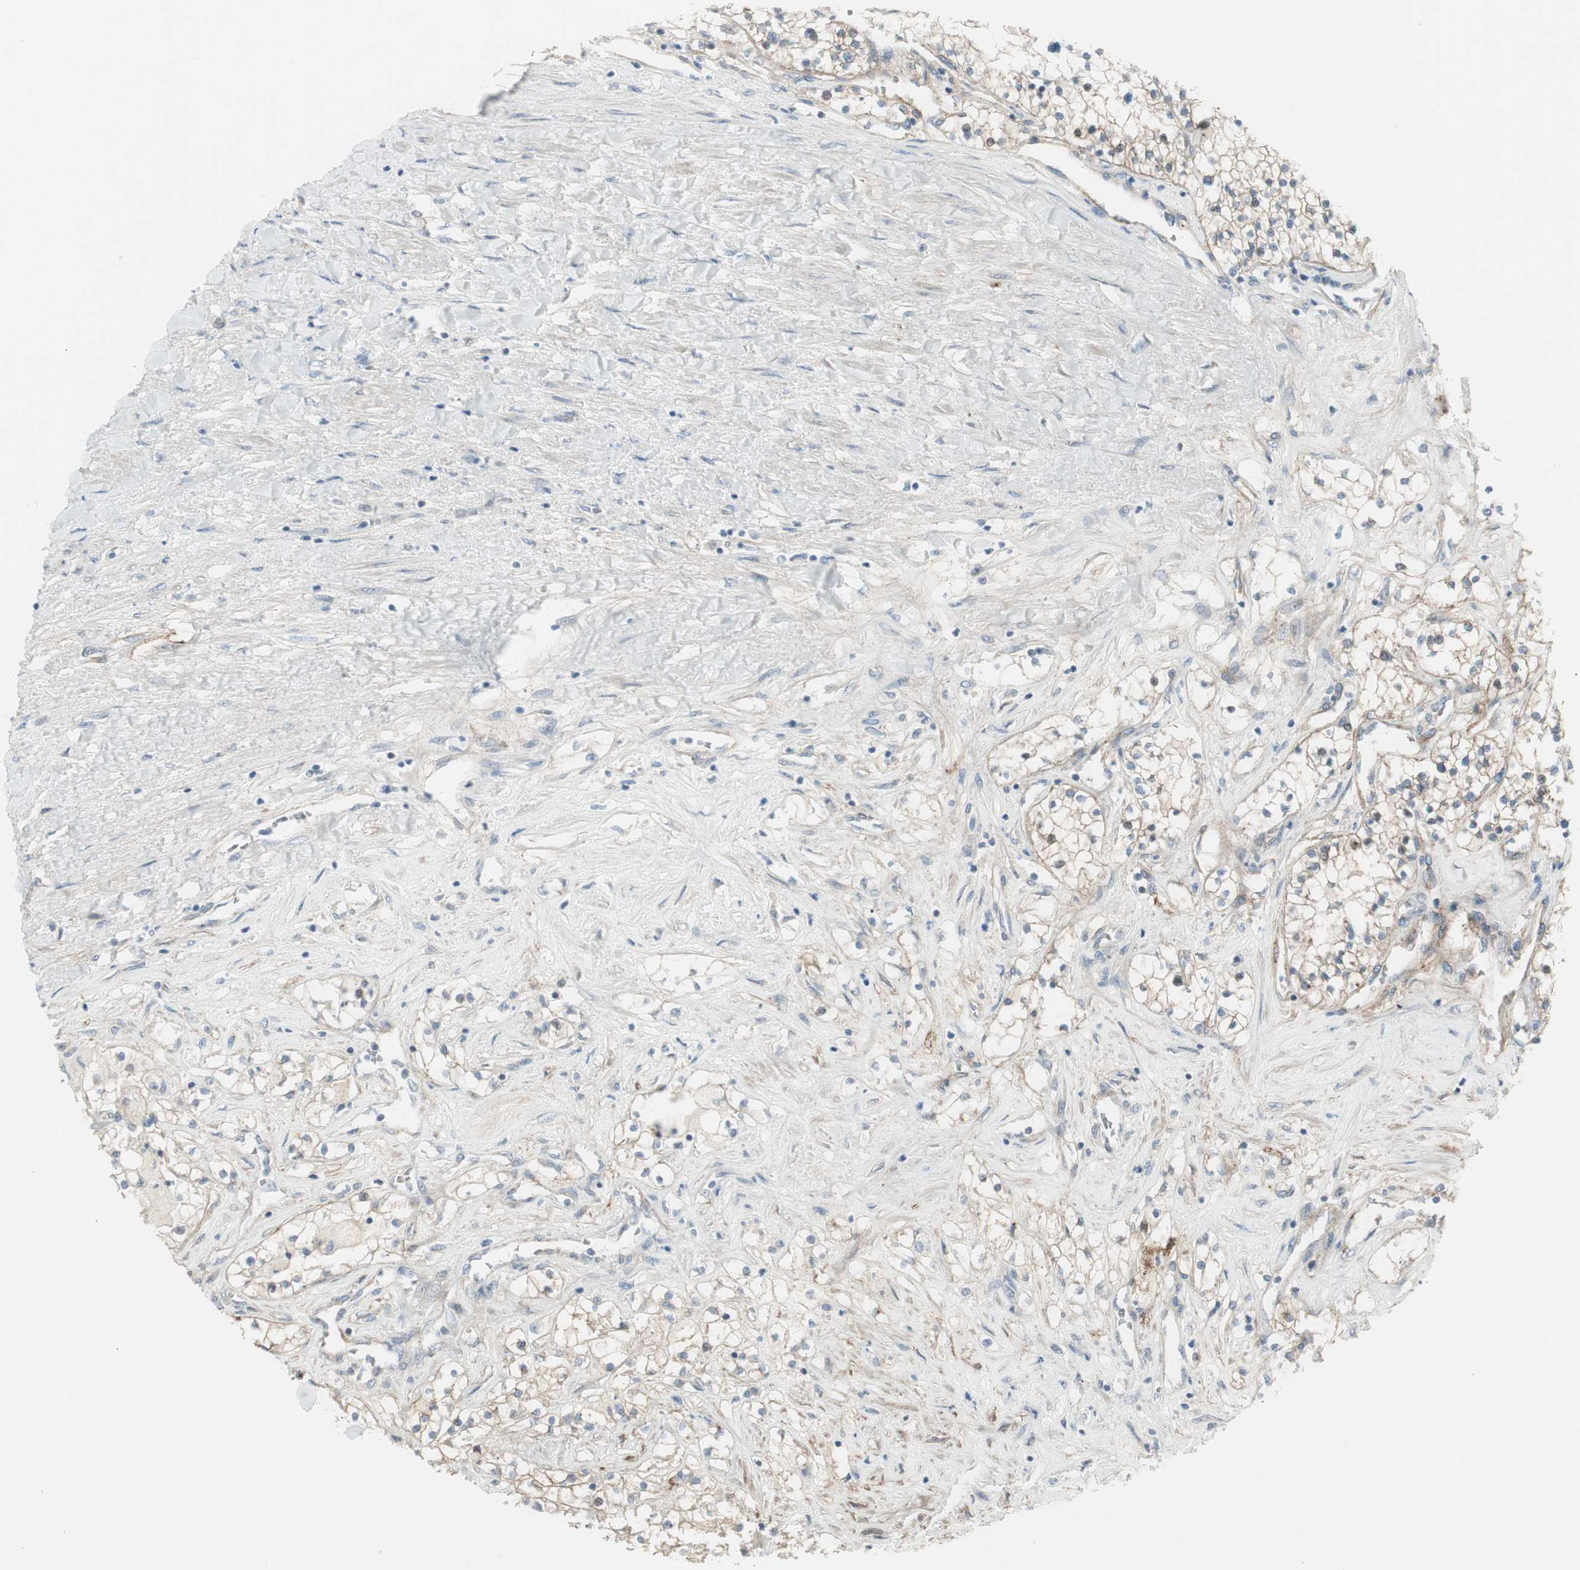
{"staining": {"intensity": "negative", "quantity": "none", "location": "none"}, "tissue": "renal cancer", "cell_type": "Tumor cells", "image_type": "cancer", "snomed": [{"axis": "morphology", "description": "Adenocarcinoma, NOS"}, {"axis": "topography", "description": "Kidney"}], "caption": "Immunohistochemistry histopathology image of neoplastic tissue: human adenocarcinoma (renal) stained with DAB (3,3'-diaminobenzidine) shows no significant protein positivity in tumor cells.", "gene": "CACNA2D1", "patient": {"sex": "male", "age": 68}}